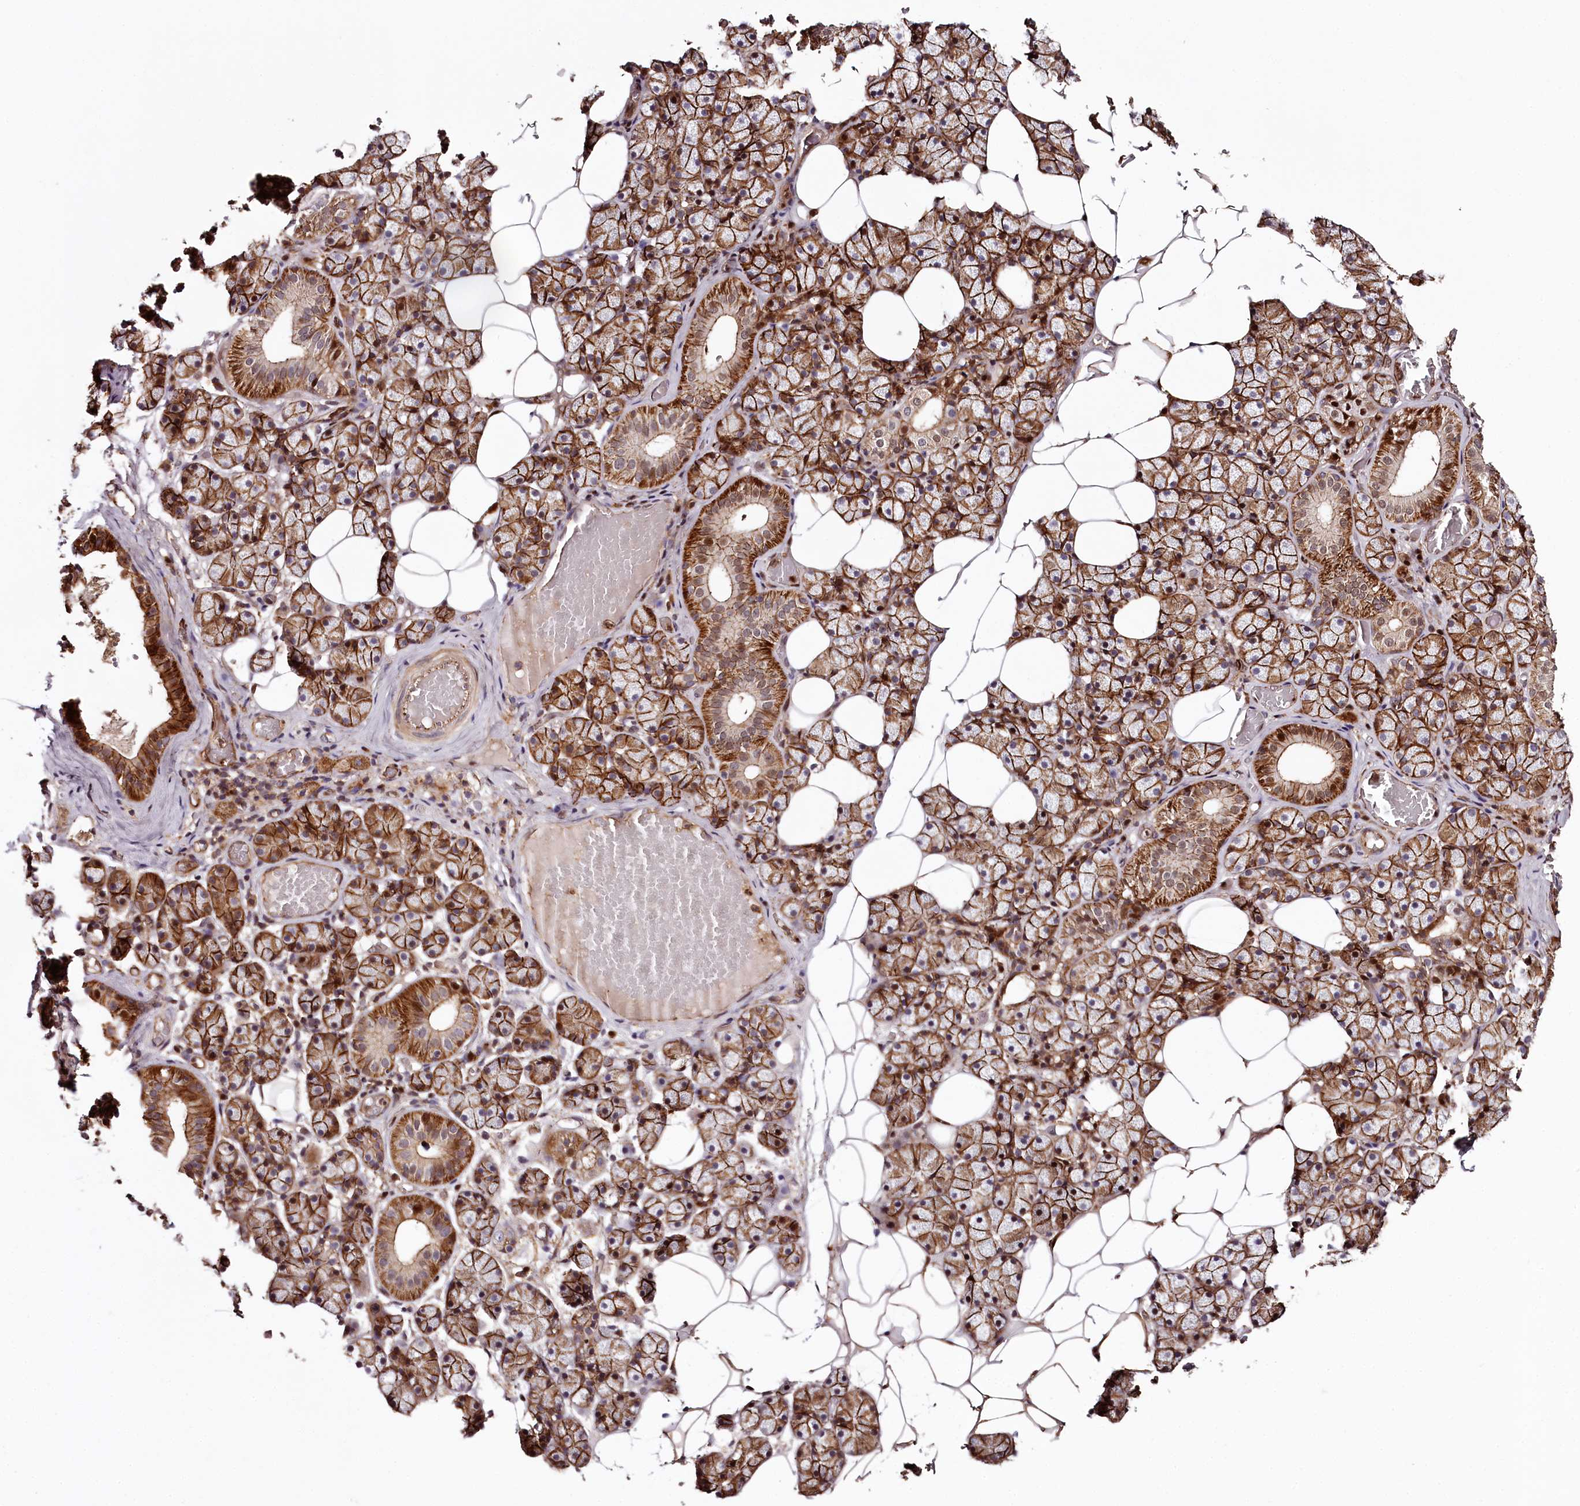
{"staining": {"intensity": "strong", "quantity": ">75%", "location": "cytoplasmic/membranous"}, "tissue": "salivary gland", "cell_type": "Glandular cells", "image_type": "normal", "snomed": [{"axis": "morphology", "description": "Normal tissue, NOS"}, {"axis": "topography", "description": "Salivary gland"}], "caption": "Immunohistochemistry (IHC) photomicrograph of normal salivary gland: salivary gland stained using immunohistochemistry (IHC) exhibits high levels of strong protein expression localized specifically in the cytoplasmic/membranous of glandular cells, appearing as a cytoplasmic/membranous brown color.", "gene": "KIF14", "patient": {"sex": "female", "age": 33}}